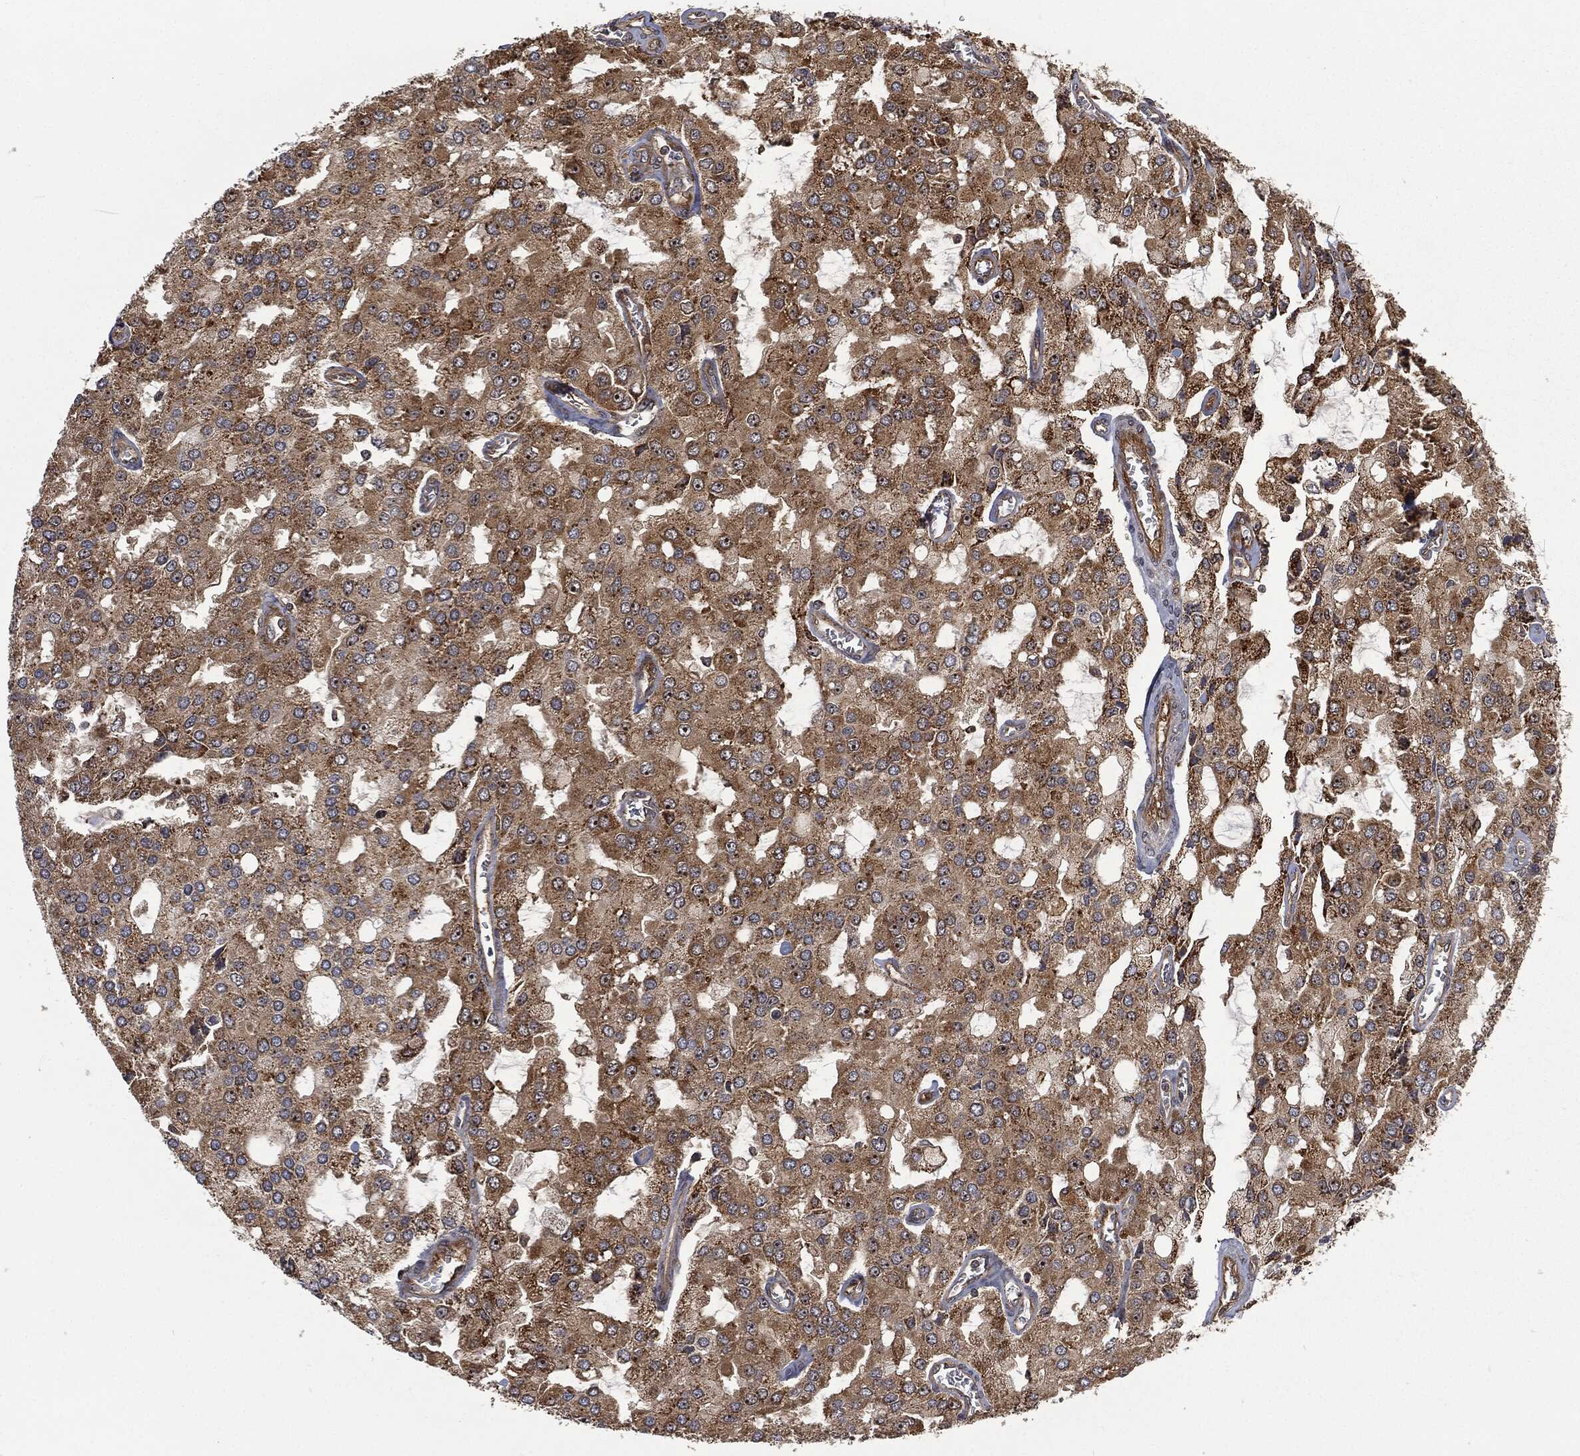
{"staining": {"intensity": "moderate", "quantity": ">75%", "location": "cytoplasmic/membranous"}, "tissue": "prostate cancer", "cell_type": "Tumor cells", "image_type": "cancer", "snomed": [{"axis": "morphology", "description": "Adenocarcinoma, NOS"}, {"axis": "topography", "description": "Prostate and seminal vesicle, NOS"}, {"axis": "topography", "description": "Prostate"}], "caption": "Protein expression analysis of prostate adenocarcinoma displays moderate cytoplasmic/membranous staining in about >75% of tumor cells.", "gene": "RFTN1", "patient": {"sex": "male", "age": 67}}